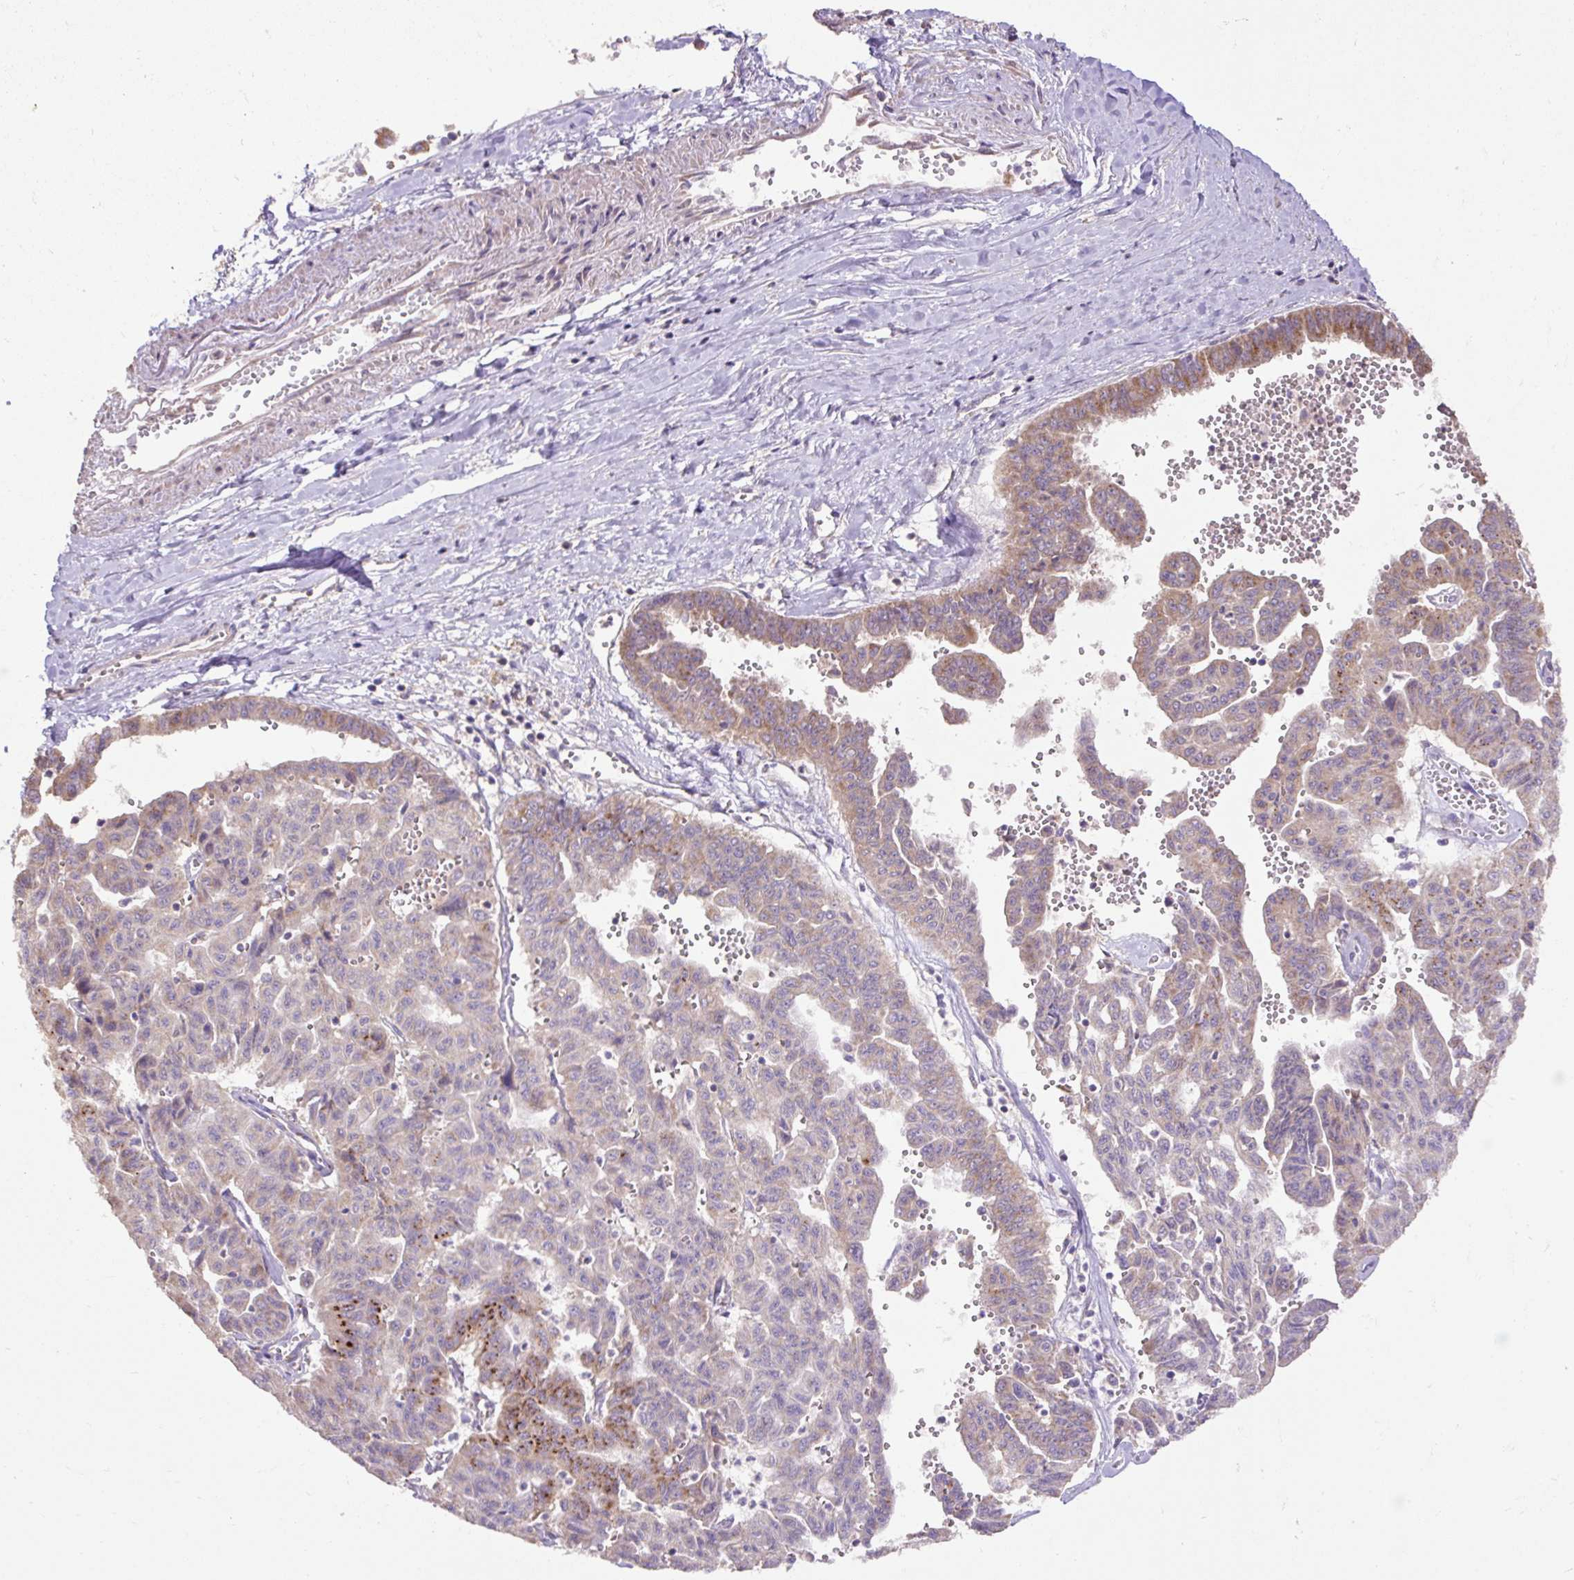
{"staining": {"intensity": "moderate", "quantity": "<25%", "location": "cytoplasmic/membranous"}, "tissue": "liver cancer", "cell_type": "Tumor cells", "image_type": "cancer", "snomed": [{"axis": "morphology", "description": "Cholangiocarcinoma"}, {"axis": "topography", "description": "Liver"}], "caption": "There is low levels of moderate cytoplasmic/membranous expression in tumor cells of cholangiocarcinoma (liver), as demonstrated by immunohistochemical staining (brown color).", "gene": "ABR", "patient": {"sex": "female", "age": 77}}